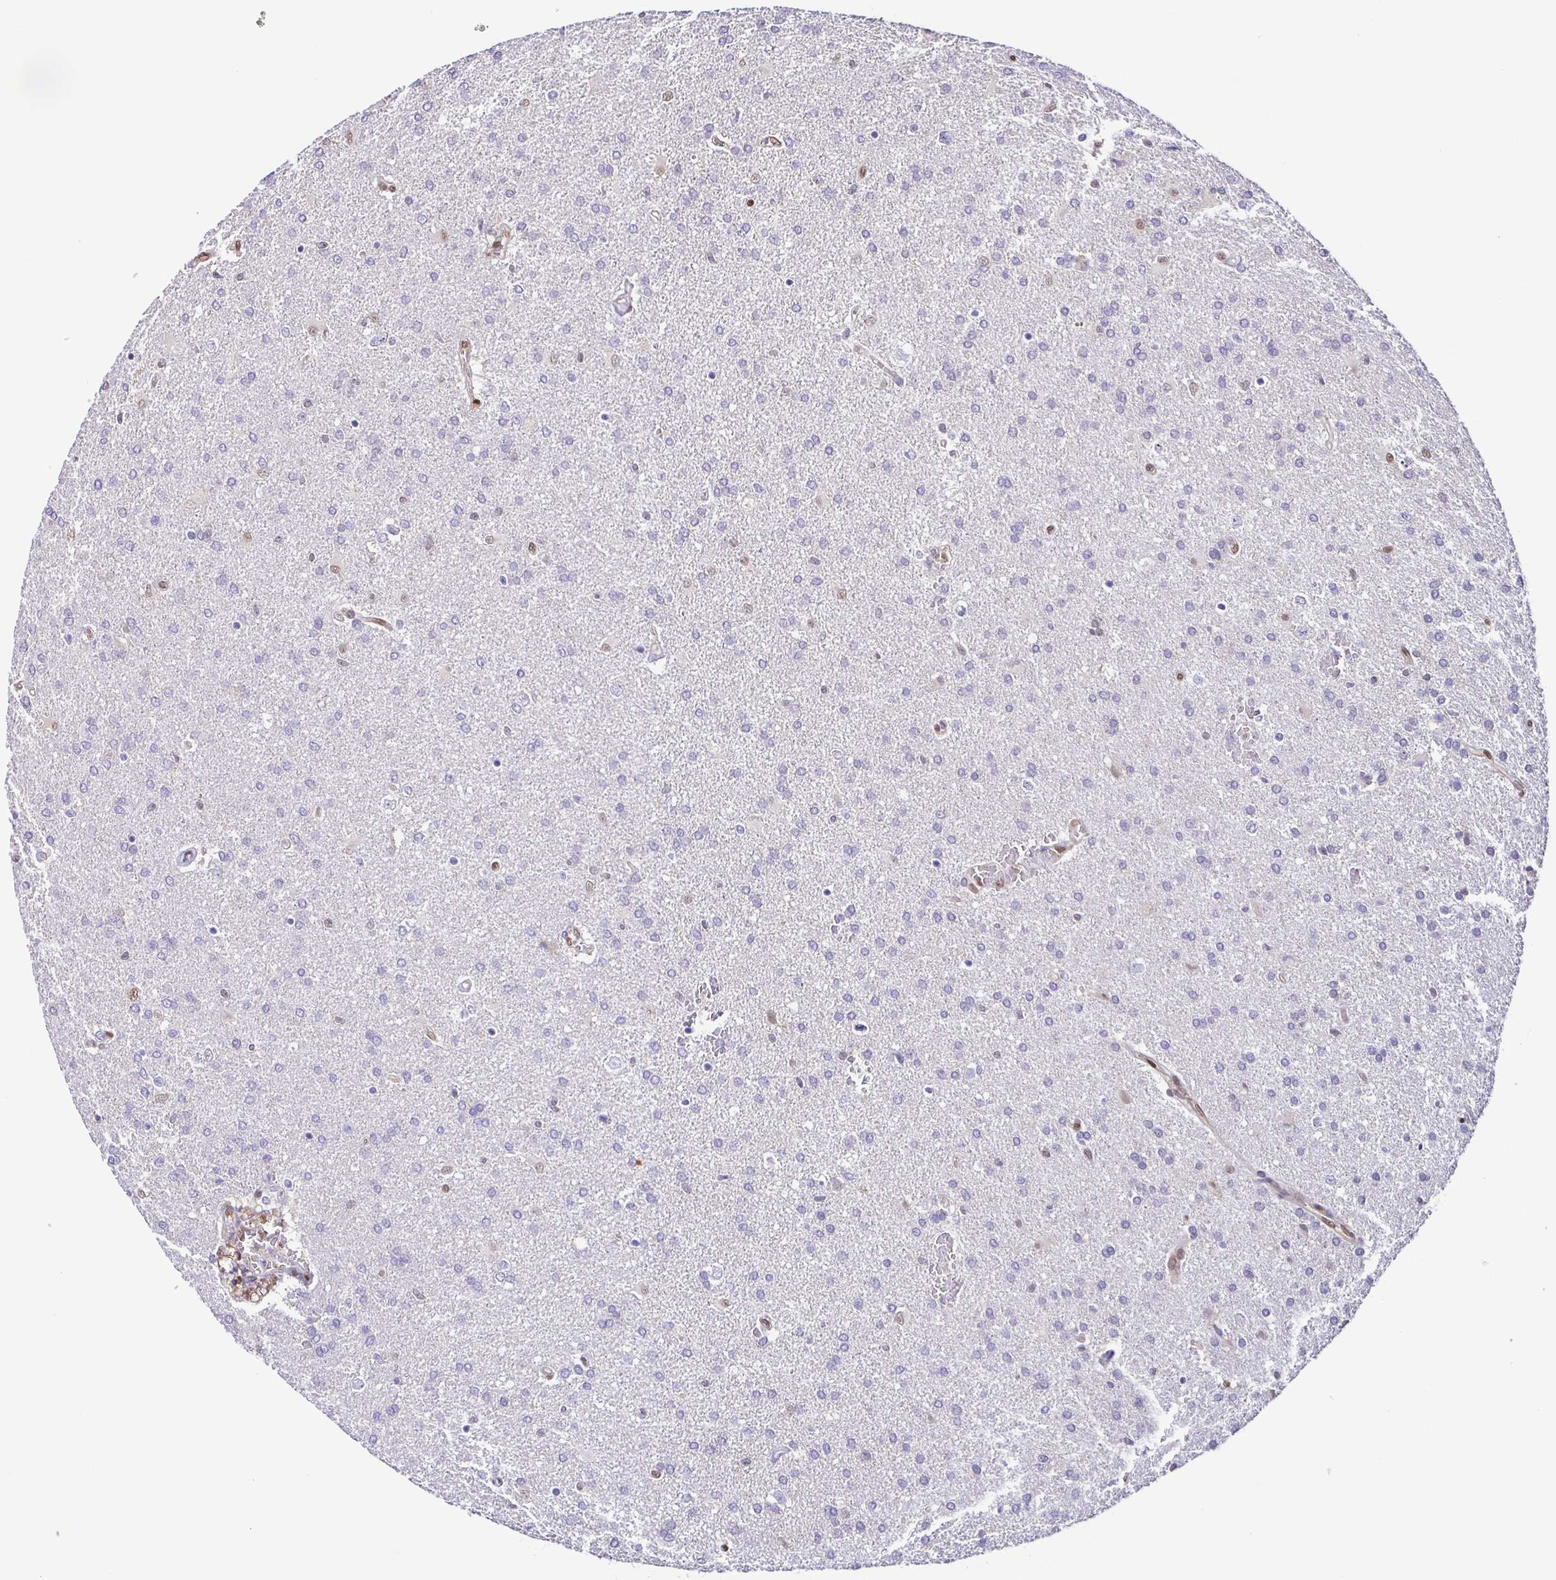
{"staining": {"intensity": "negative", "quantity": "none", "location": "none"}, "tissue": "glioma", "cell_type": "Tumor cells", "image_type": "cancer", "snomed": [{"axis": "morphology", "description": "Glioma, malignant, High grade"}, {"axis": "topography", "description": "Brain"}], "caption": "IHC image of glioma stained for a protein (brown), which demonstrates no expression in tumor cells.", "gene": "PSMB9", "patient": {"sex": "male", "age": 68}}